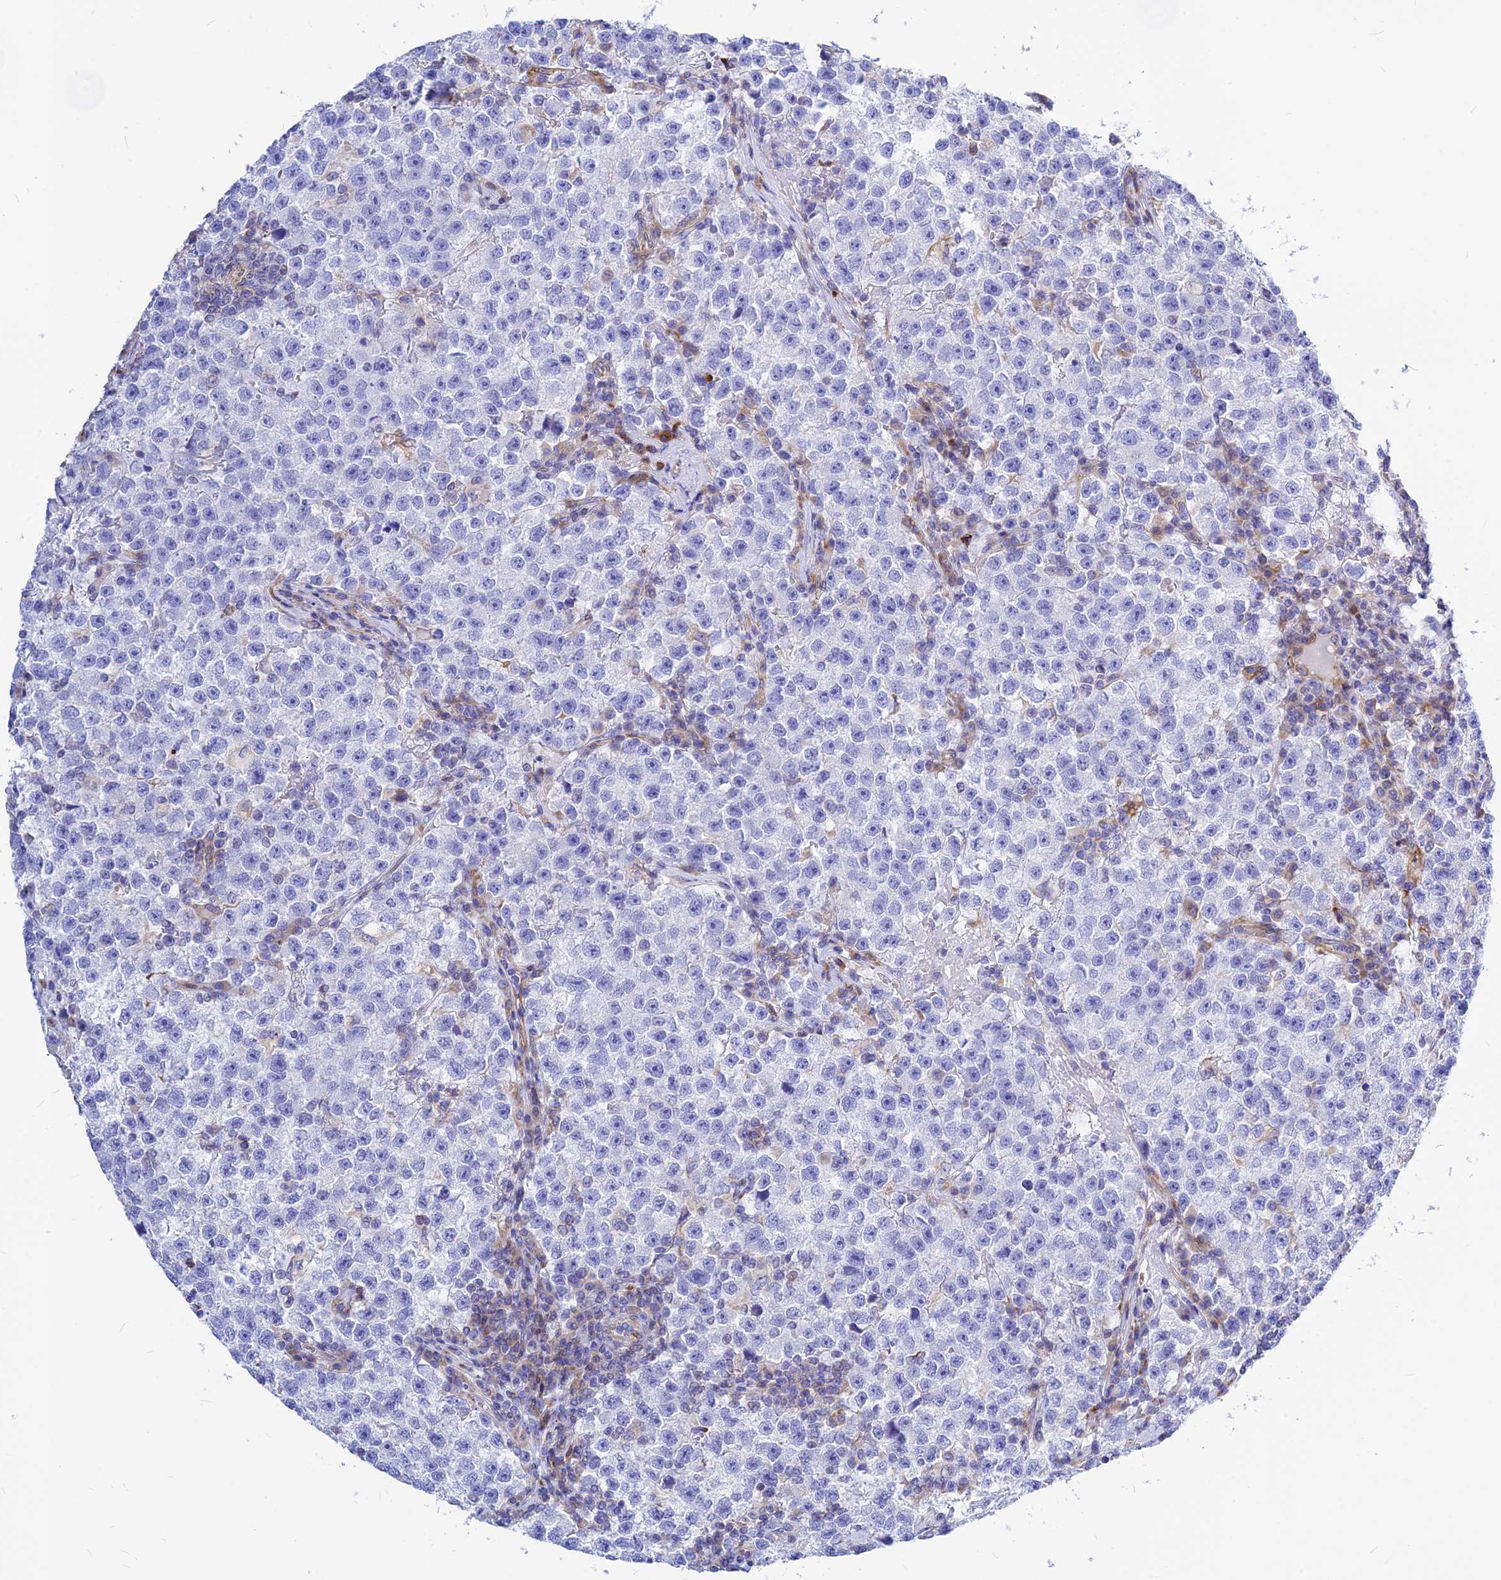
{"staining": {"intensity": "negative", "quantity": "none", "location": "none"}, "tissue": "testis cancer", "cell_type": "Tumor cells", "image_type": "cancer", "snomed": [{"axis": "morphology", "description": "Seminoma, NOS"}, {"axis": "topography", "description": "Testis"}], "caption": "Protein analysis of seminoma (testis) shows no significant positivity in tumor cells. Nuclei are stained in blue.", "gene": "CNOT6", "patient": {"sex": "male", "age": 22}}